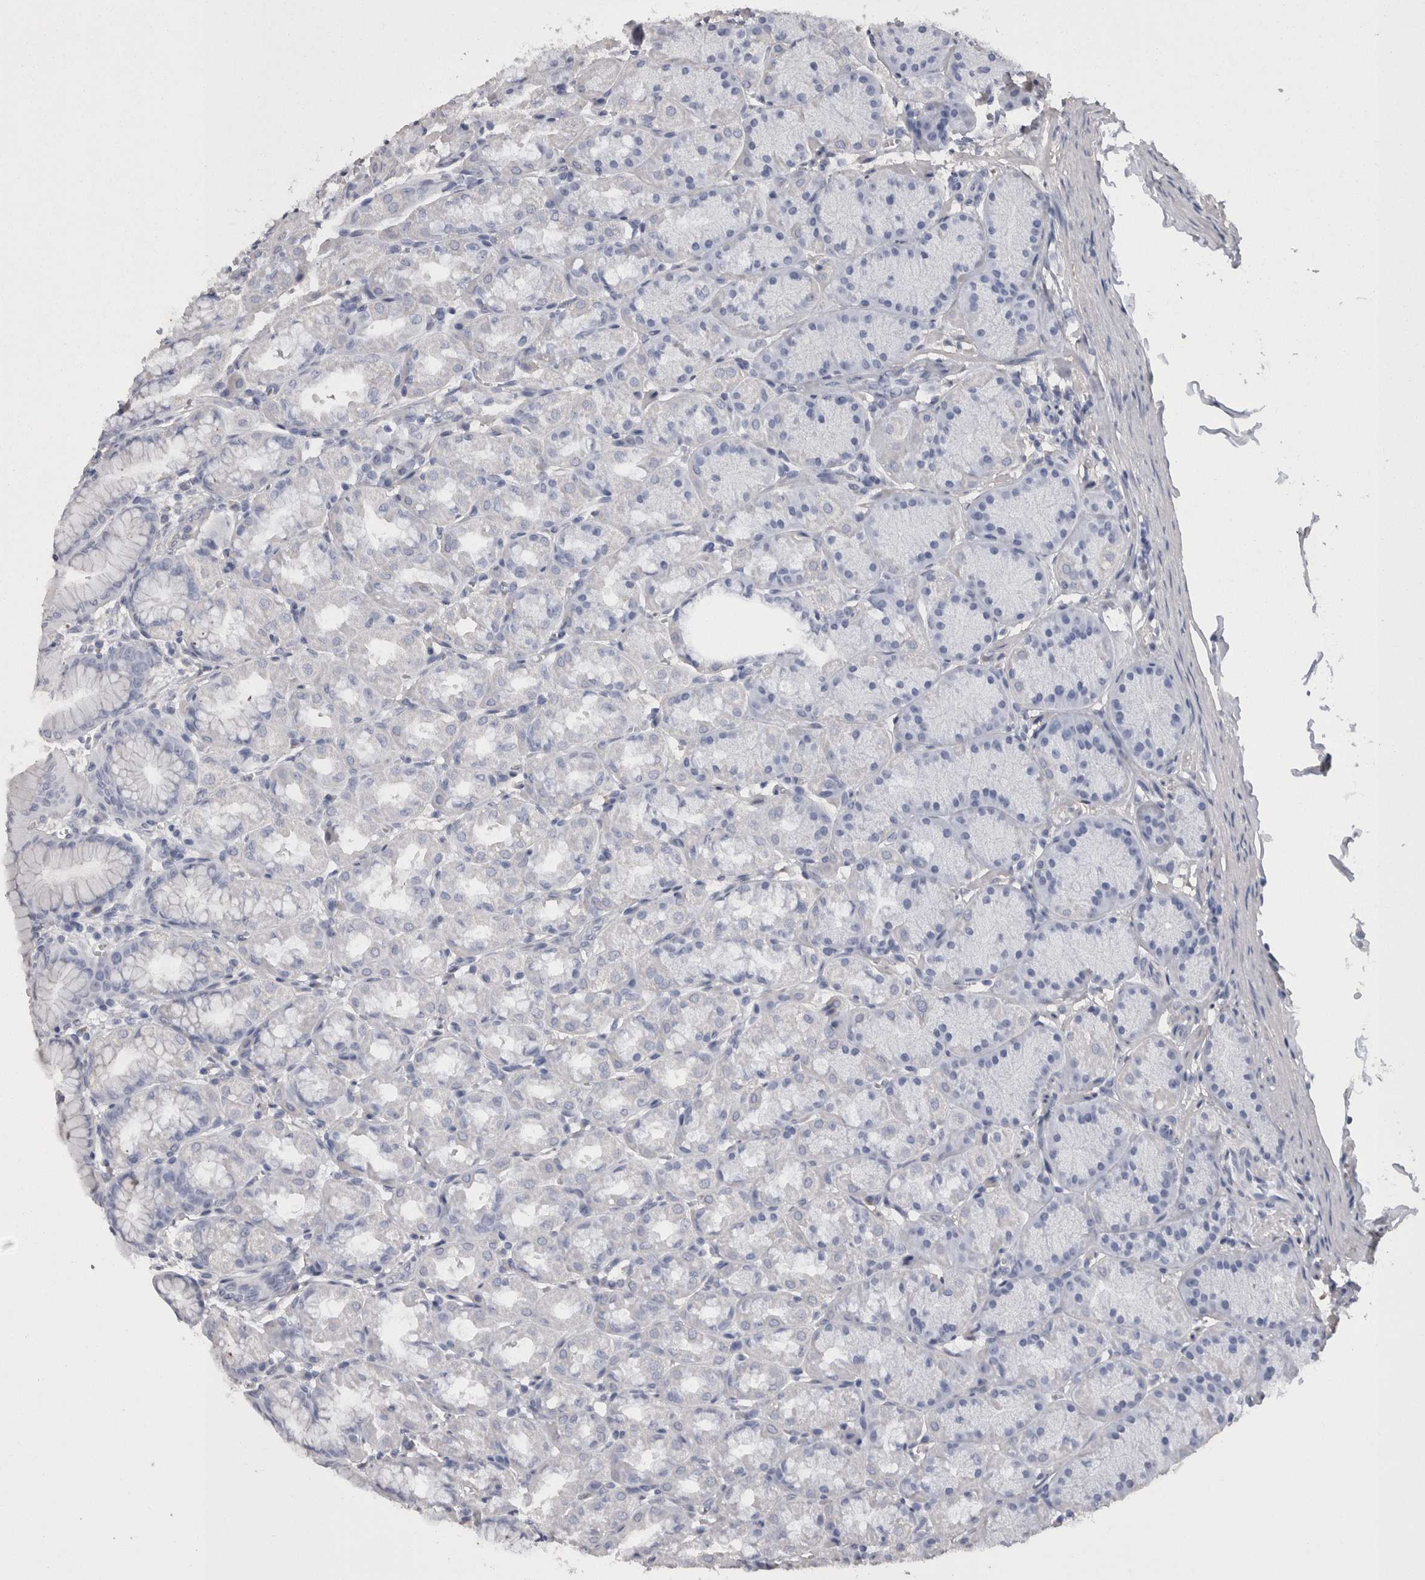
{"staining": {"intensity": "negative", "quantity": "none", "location": "none"}, "tissue": "stomach", "cell_type": "Glandular cells", "image_type": "normal", "snomed": [{"axis": "morphology", "description": "Normal tissue, NOS"}, {"axis": "topography", "description": "Stomach"}], "caption": "DAB immunohistochemical staining of normal stomach shows no significant staining in glandular cells. (Immunohistochemistry (ihc), brightfield microscopy, high magnification).", "gene": "STC1", "patient": {"sex": "male", "age": 42}}